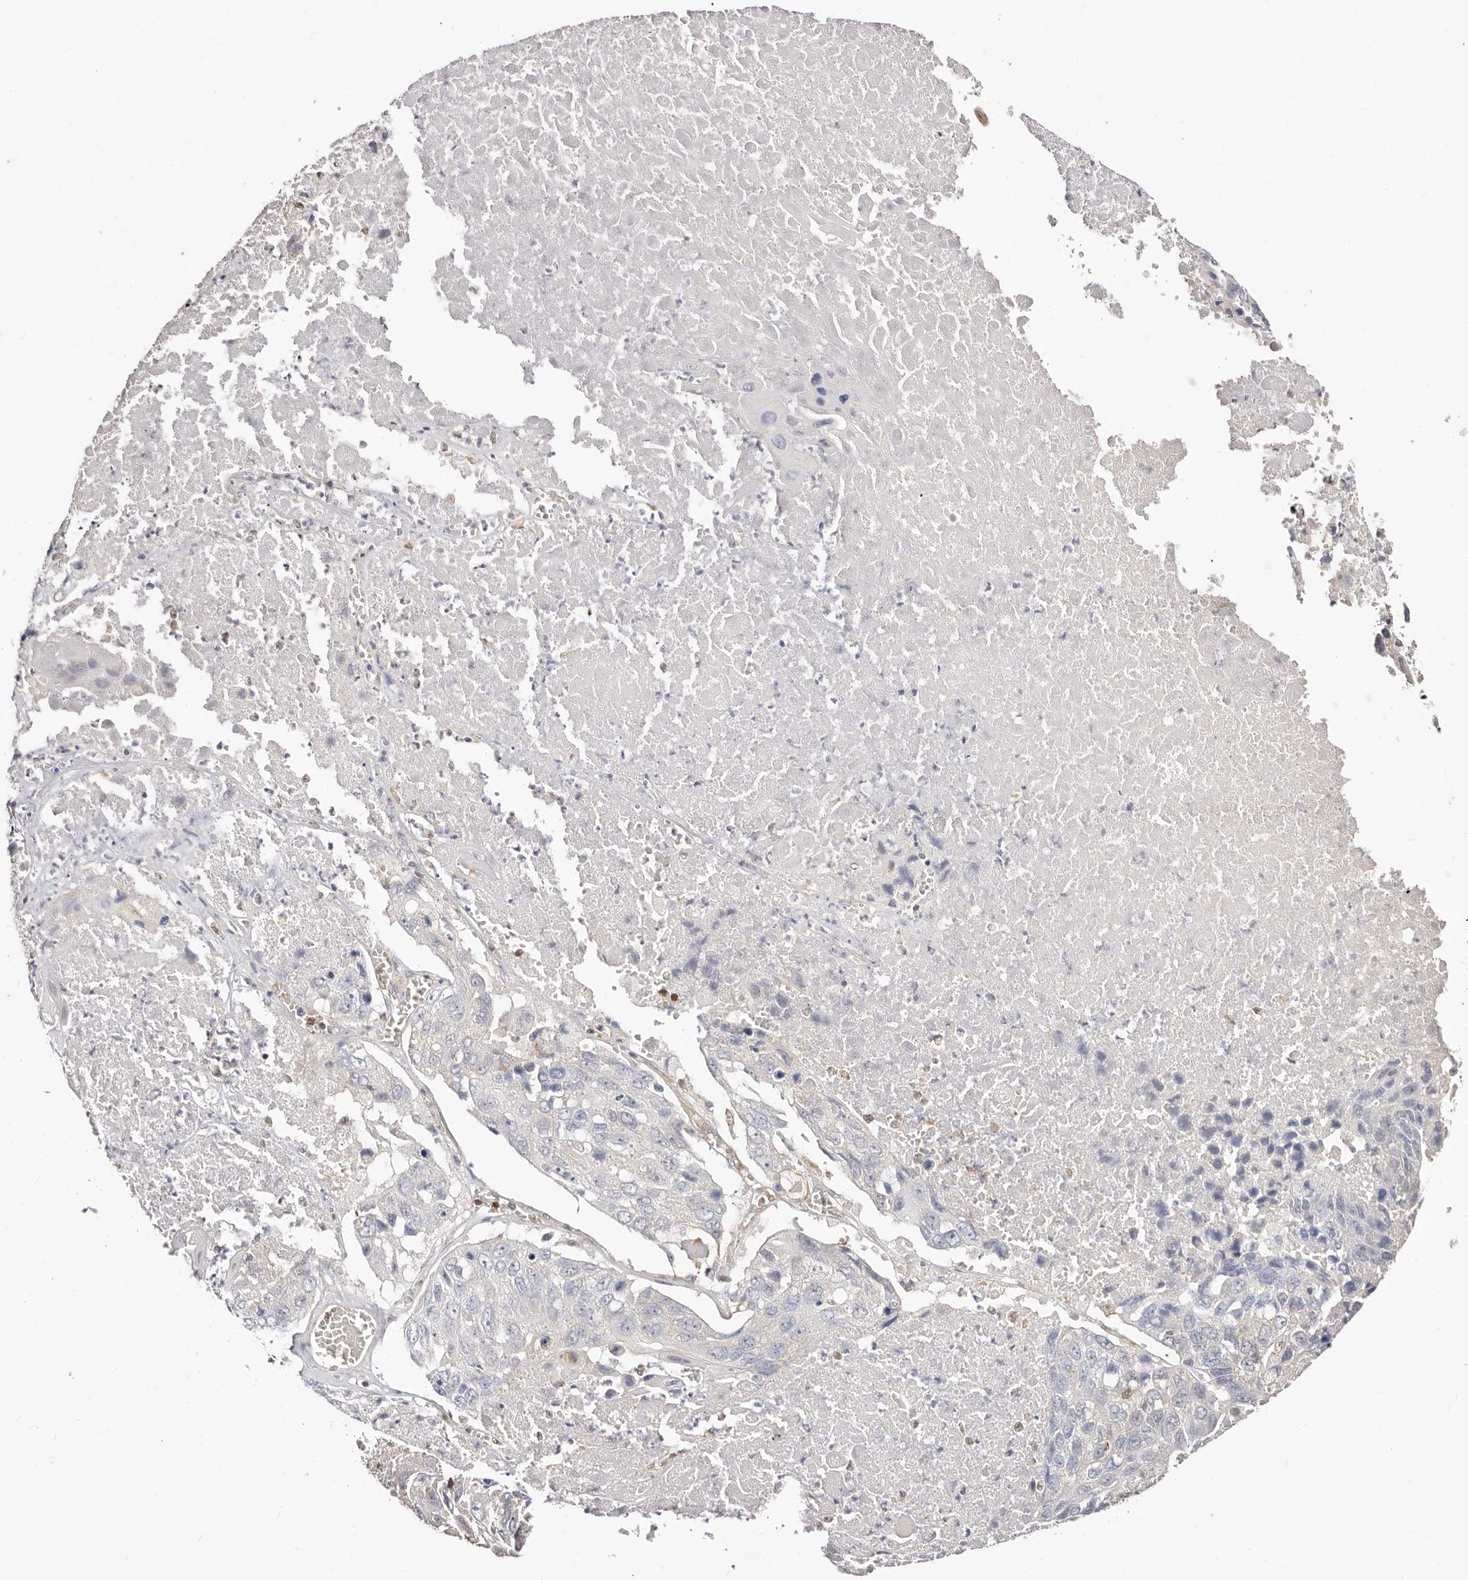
{"staining": {"intensity": "negative", "quantity": "none", "location": "none"}, "tissue": "lung cancer", "cell_type": "Tumor cells", "image_type": "cancer", "snomed": [{"axis": "morphology", "description": "Squamous cell carcinoma, NOS"}, {"axis": "topography", "description": "Lung"}], "caption": "Image shows no significant protein positivity in tumor cells of lung squamous cell carcinoma. The staining was performed using DAB to visualize the protein expression in brown, while the nuclei were stained in blue with hematoxylin (Magnification: 20x).", "gene": "STAT5A", "patient": {"sex": "male", "age": 61}}